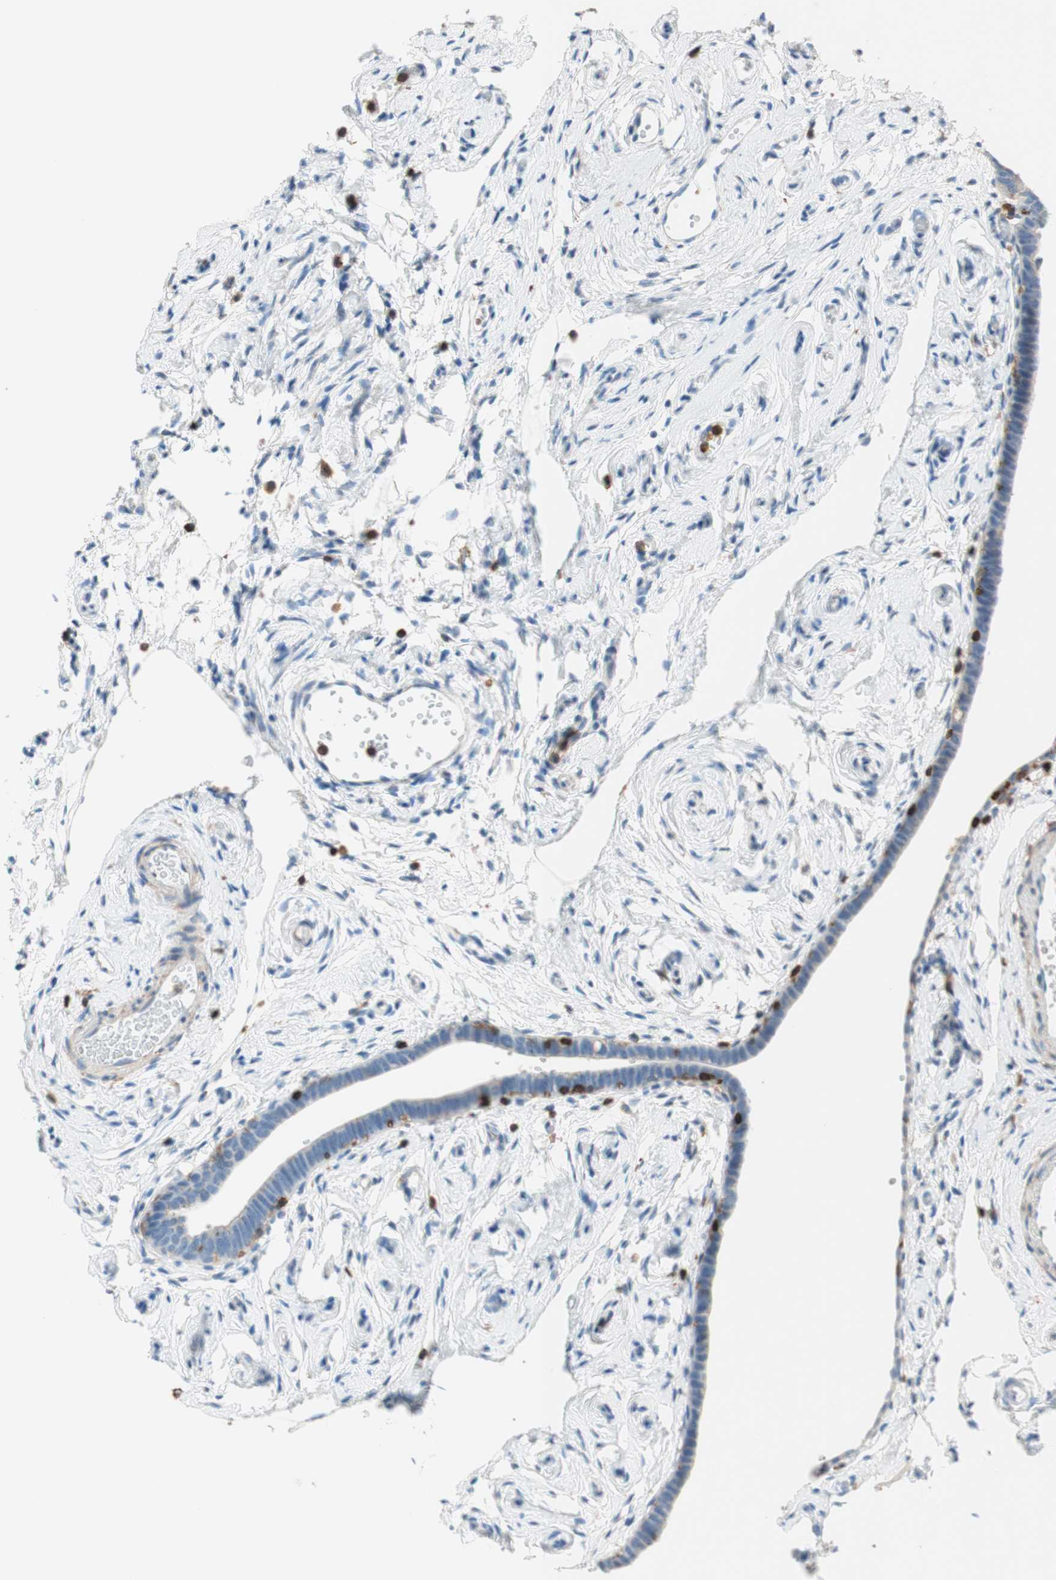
{"staining": {"intensity": "negative", "quantity": "none", "location": "none"}, "tissue": "fallopian tube", "cell_type": "Glandular cells", "image_type": "normal", "snomed": [{"axis": "morphology", "description": "Normal tissue, NOS"}, {"axis": "topography", "description": "Fallopian tube"}], "caption": "Protein analysis of unremarkable fallopian tube displays no significant positivity in glandular cells.", "gene": "SPINK6", "patient": {"sex": "female", "age": 71}}